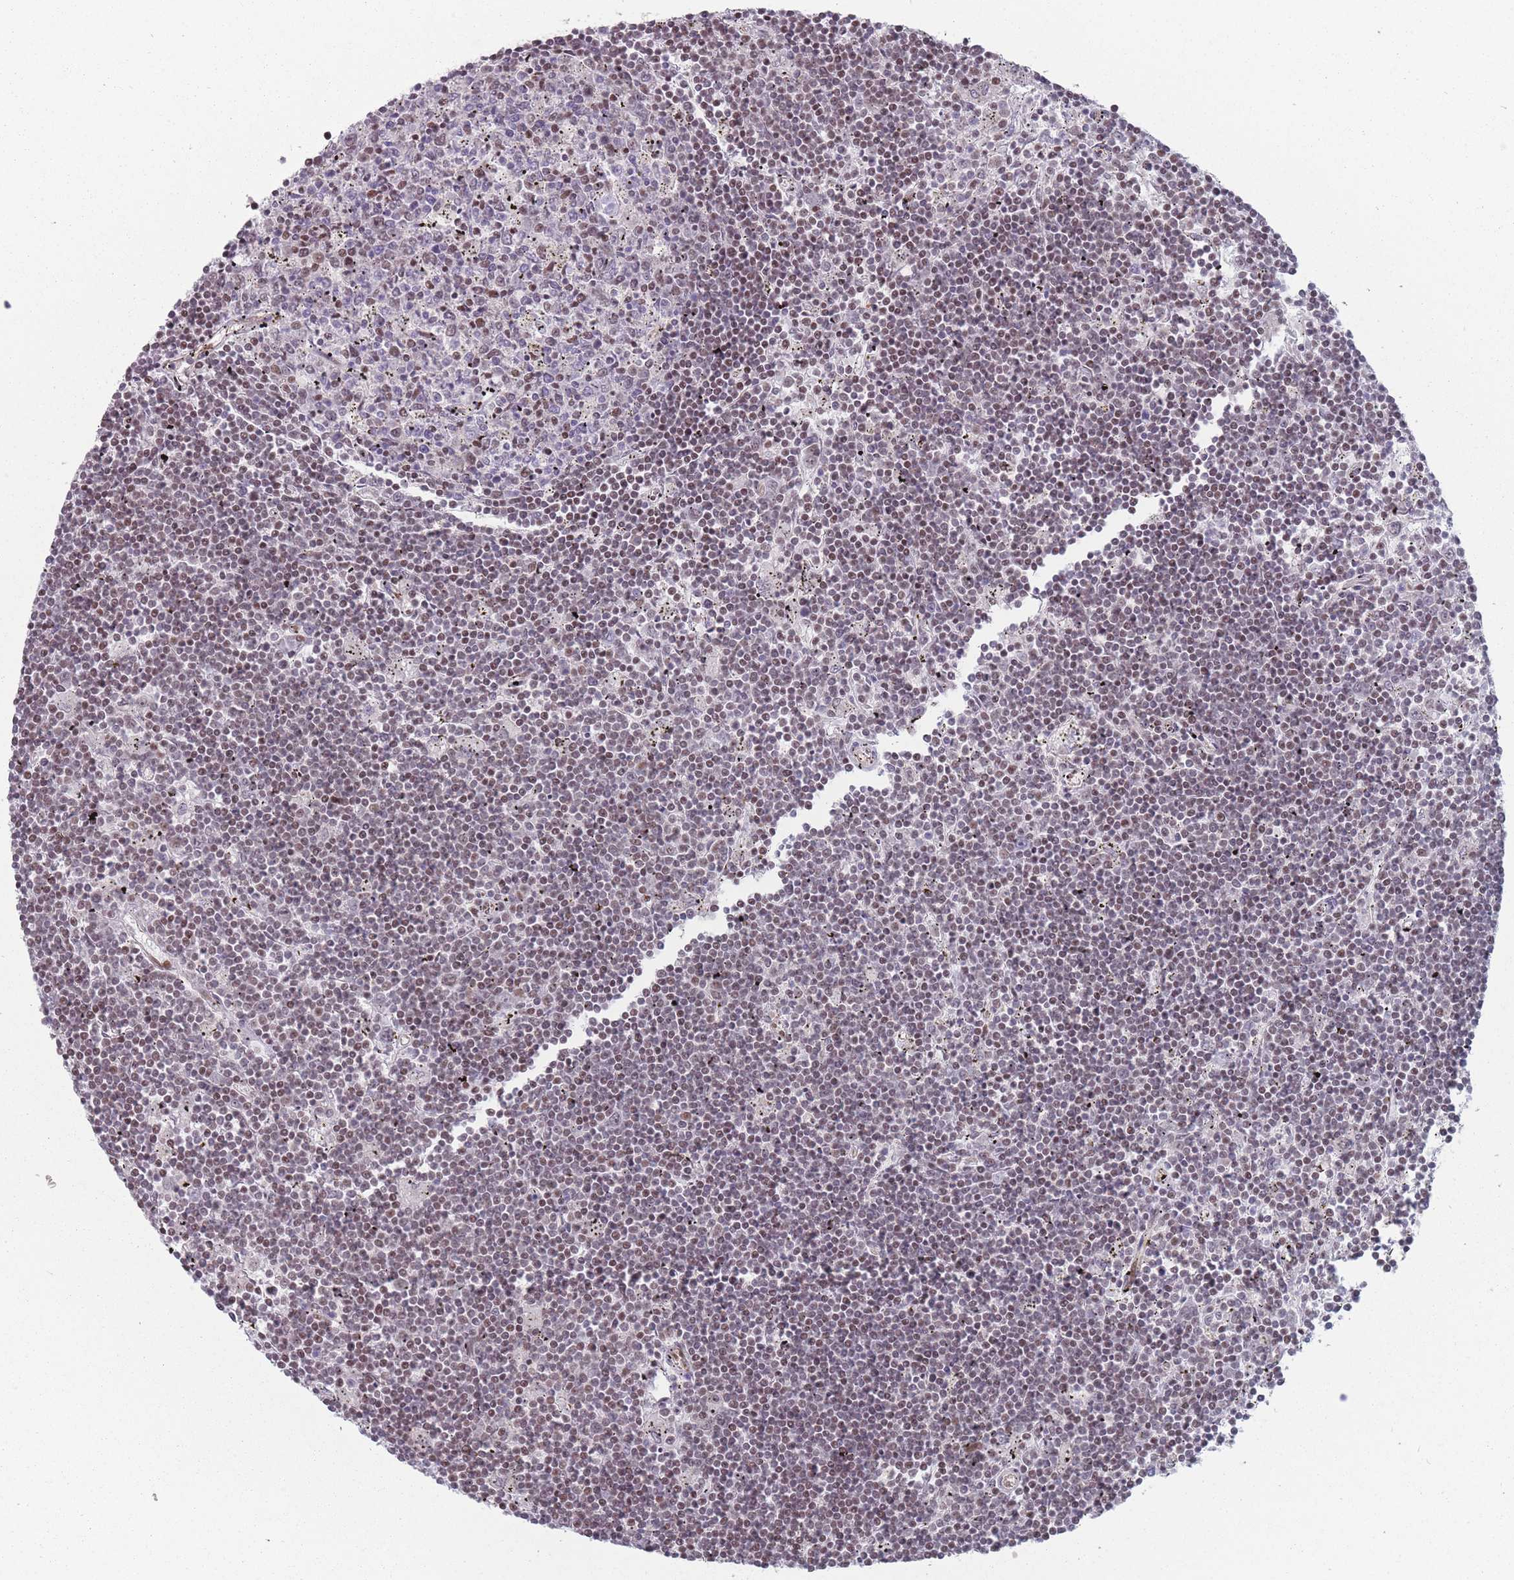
{"staining": {"intensity": "moderate", "quantity": "25%-75%", "location": "nuclear"}, "tissue": "lymphoma", "cell_type": "Tumor cells", "image_type": "cancer", "snomed": [{"axis": "morphology", "description": "Malignant lymphoma, non-Hodgkin's type, Low grade"}, {"axis": "topography", "description": "Spleen"}], "caption": "Protein expression analysis of human lymphoma reveals moderate nuclear positivity in approximately 25%-75% of tumor cells.", "gene": "SH3BGRL2", "patient": {"sex": "male", "age": 76}}